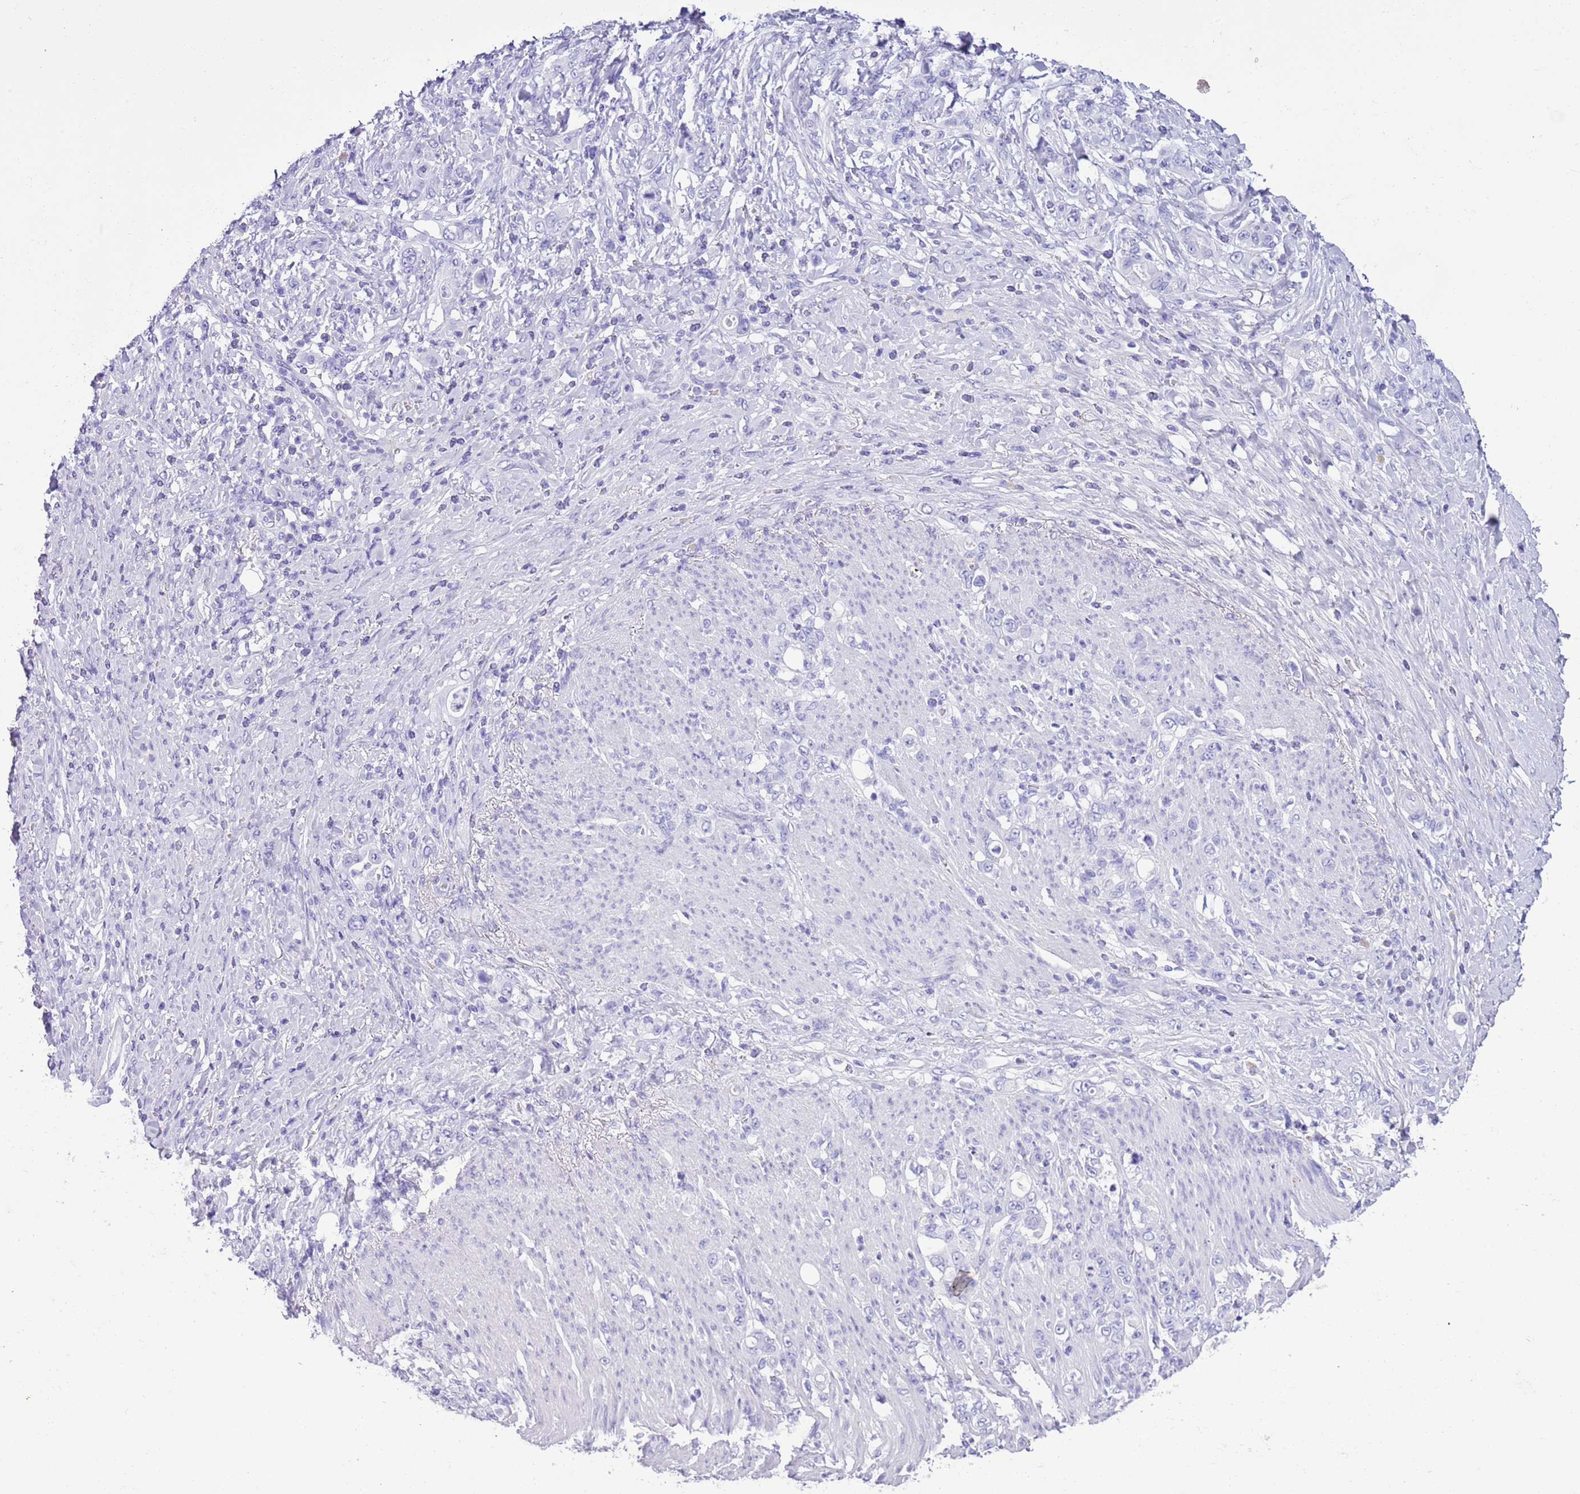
{"staining": {"intensity": "negative", "quantity": "none", "location": "none"}, "tissue": "stomach cancer", "cell_type": "Tumor cells", "image_type": "cancer", "snomed": [{"axis": "morphology", "description": "Normal tissue, NOS"}, {"axis": "morphology", "description": "Adenocarcinoma, NOS"}, {"axis": "topography", "description": "Stomach"}], "caption": "Tumor cells are negative for brown protein staining in stomach adenocarcinoma. The staining is performed using DAB (3,3'-diaminobenzidine) brown chromogen with nuclei counter-stained in using hematoxylin.", "gene": "TBC1D10B", "patient": {"sex": "female", "age": 79}}